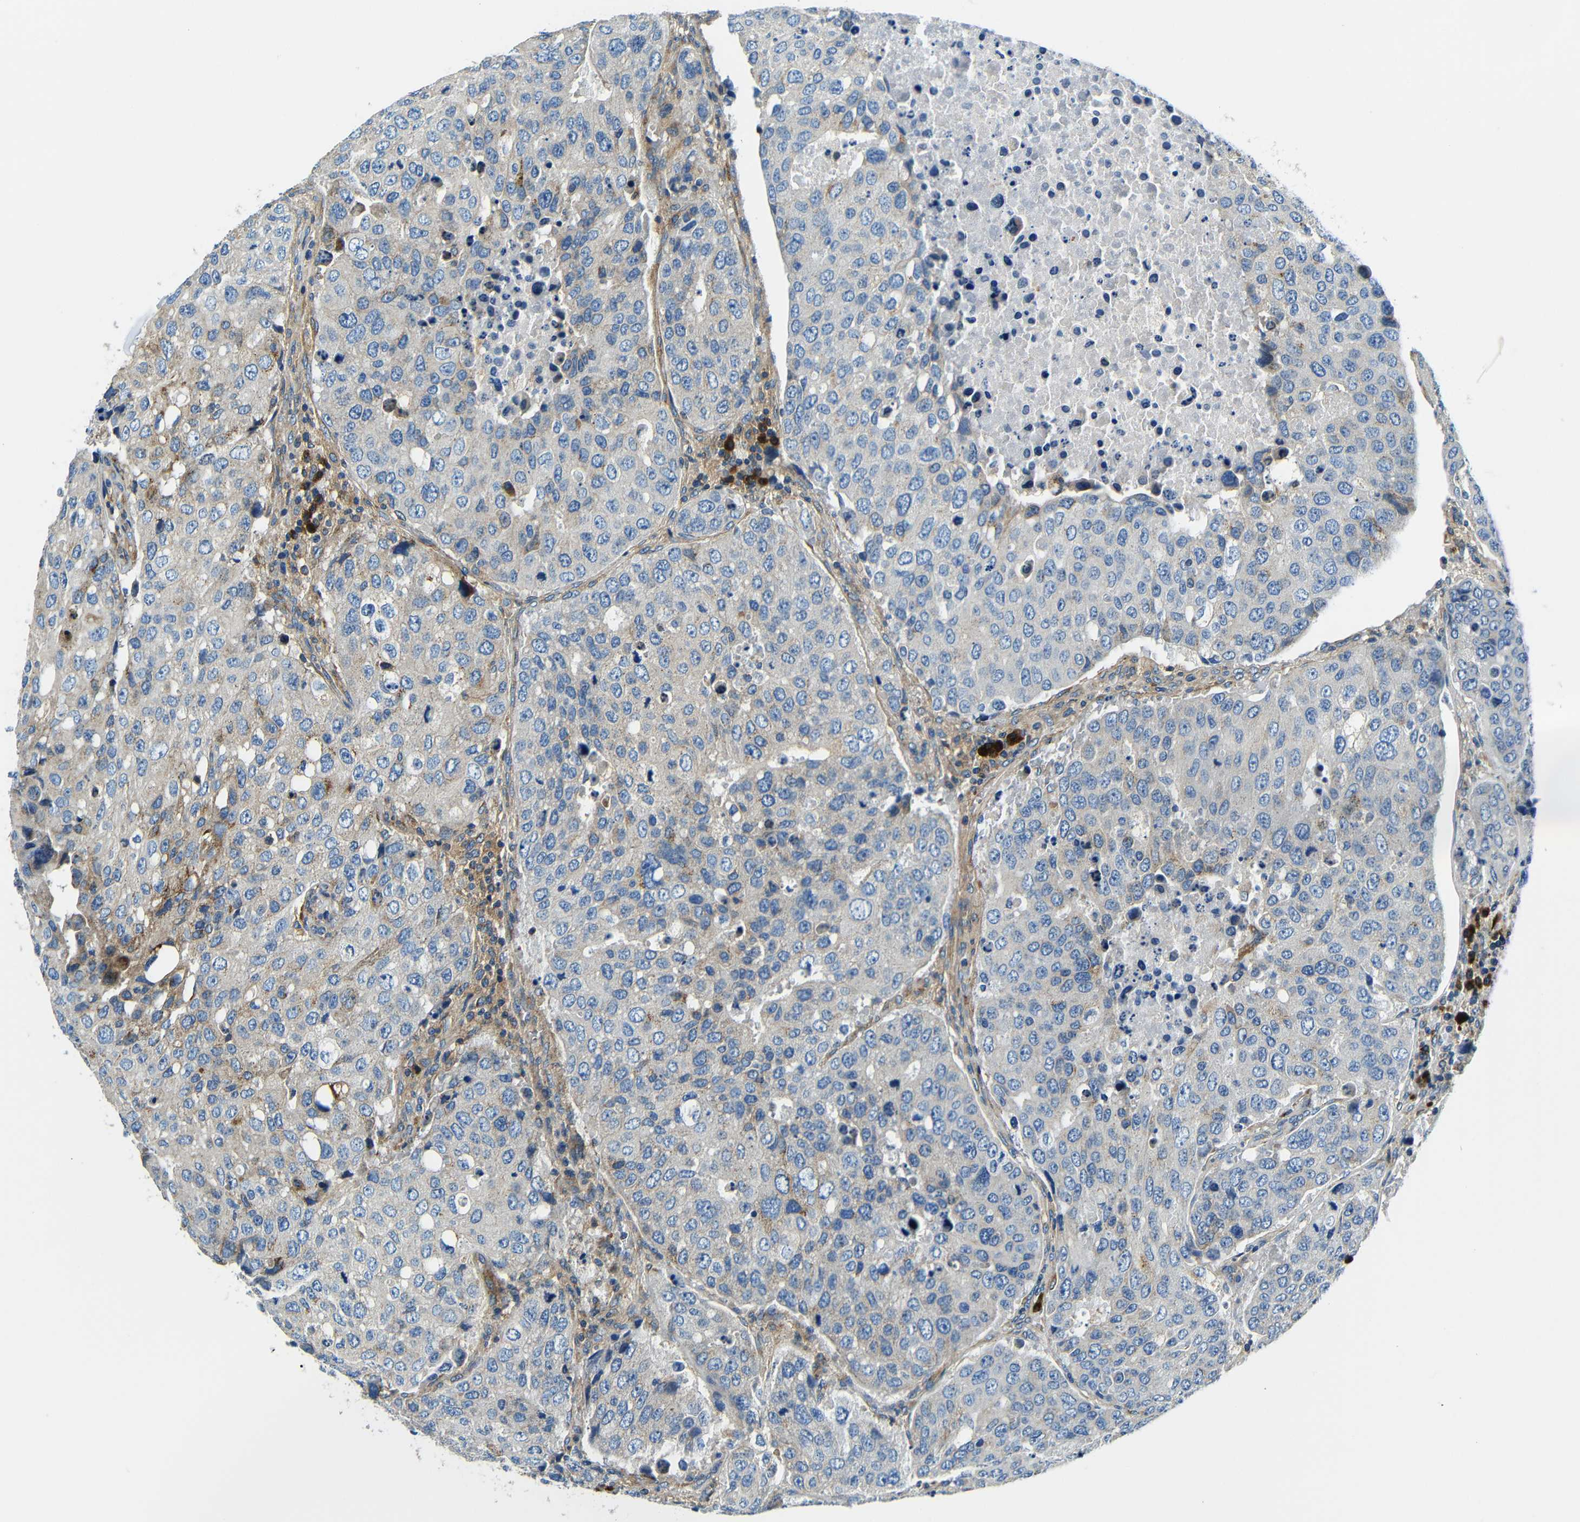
{"staining": {"intensity": "weak", "quantity": "<25%", "location": "cytoplasmic/membranous"}, "tissue": "urothelial cancer", "cell_type": "Tumor cells", "image_type": "cancer", "snomed": [{"axis": "morphology", "description": "Urothelial carcinoma, High grade"}, {"axis": "topography", "description": "Lymph node"}, {"axis": "topography", "description": "Urinary bladder"}], "caption": "Urothelial cancer stained for a protein using immunohistochemistry exhibits no positivity tumor cells.", "gene": "USO1", "patient": {"sex": "male", "age": 51}}